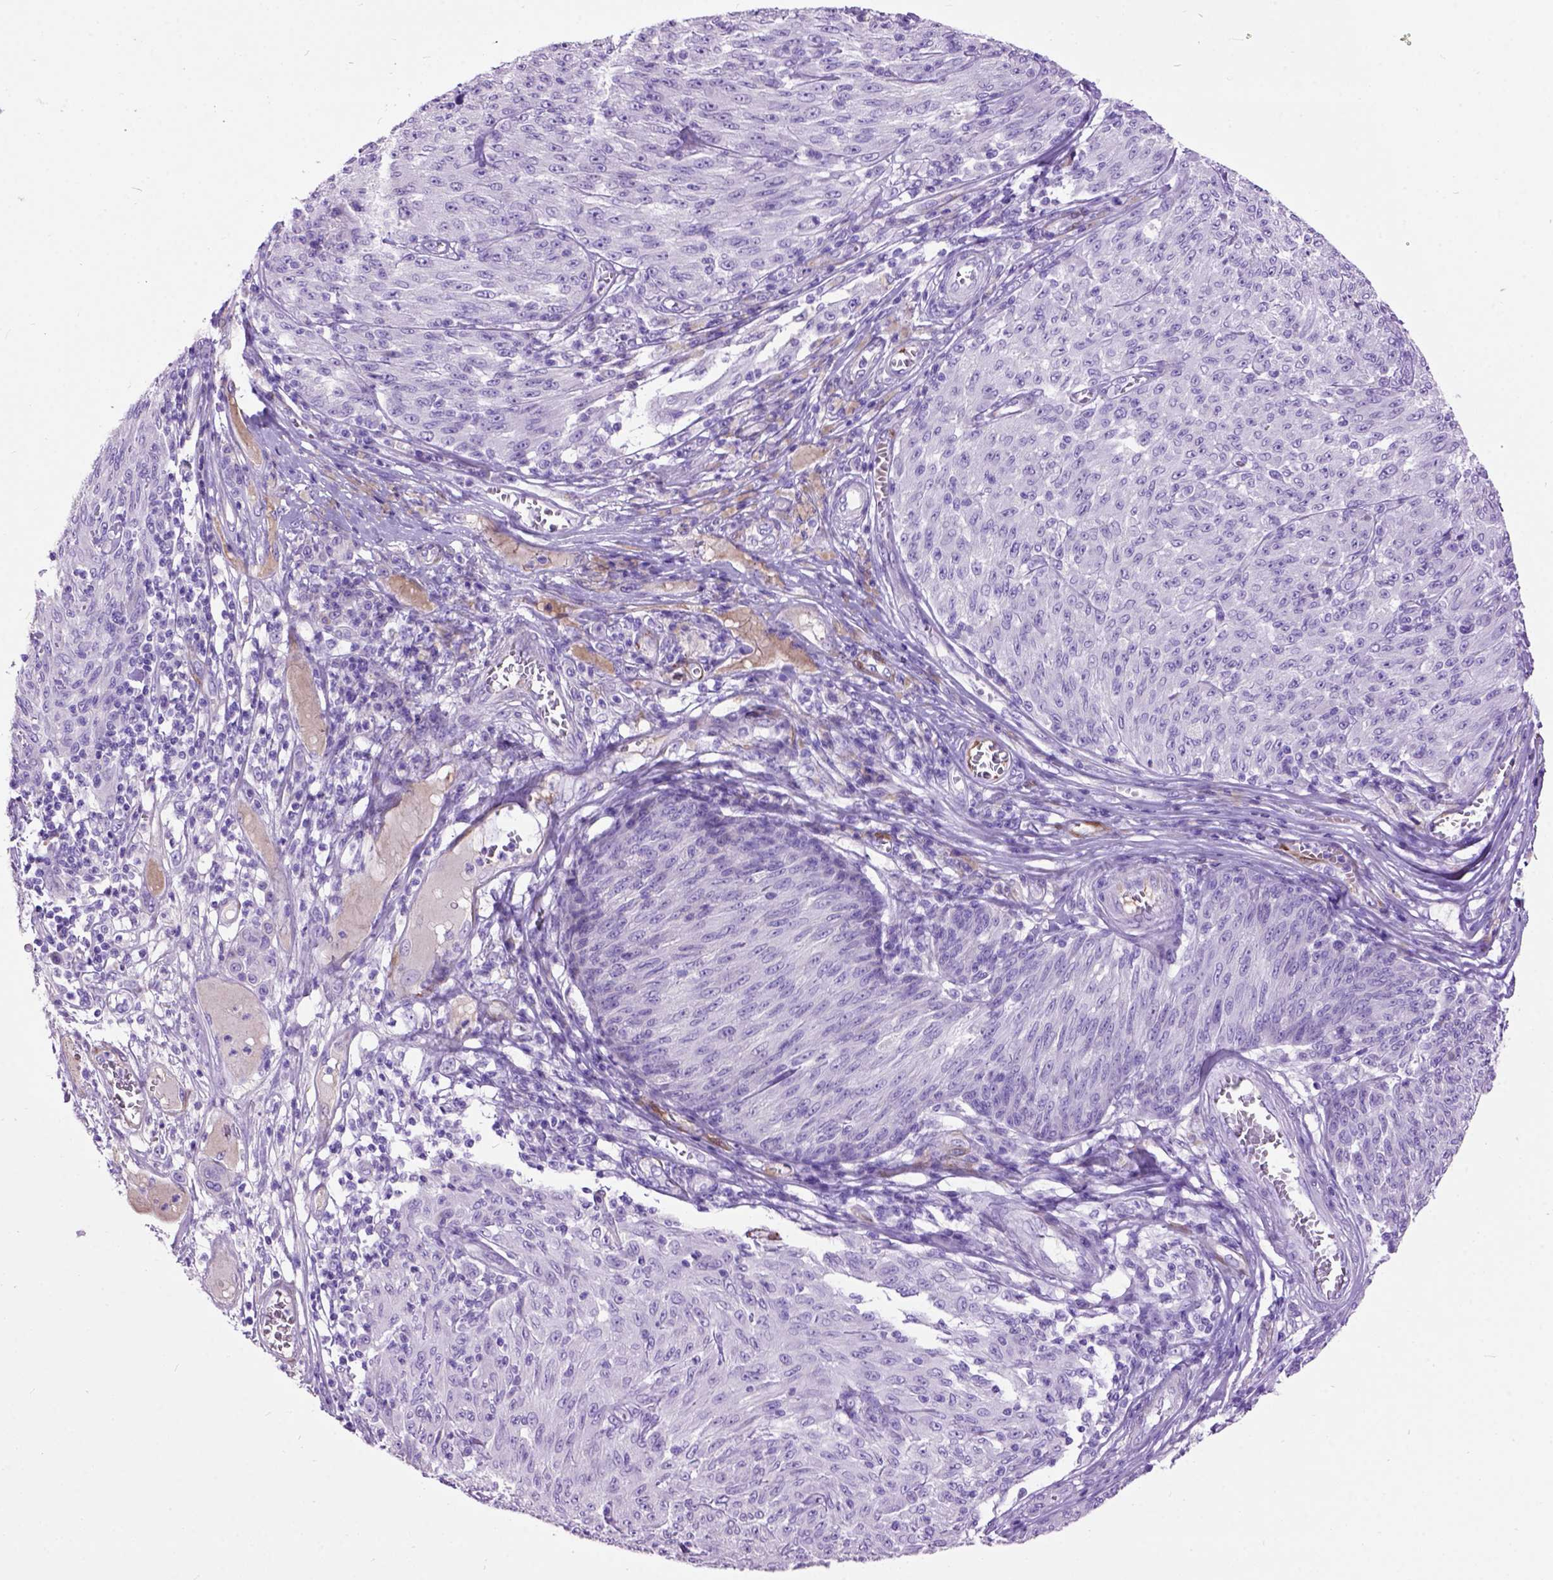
{"staining": {"intensity": "negative", "quantity": "none", "location": "none"}, "tissue": "melanoma", "cell_type": "Tumor cells", "image_type": "cancer", "snomed": [{"axis": "morphology", "description": "Malignant melanoma, NOS"}, {"axis": "topography", "description": "Skin"}], "caption": "This image is of melanoma stained with immunohistochemistry to label a protein in brown with the nuclei are counter-stained blue. There is no expression in tumor cells. The staining was performed using DAB (3,3'-diaminobenzidine) to visualize the protein expression in brown, while the nuclei were stained in blue with hematoxylin (Magnification: 20x).", "gene": "MAPT", "patient": {"sex": "male", "age": 85}}